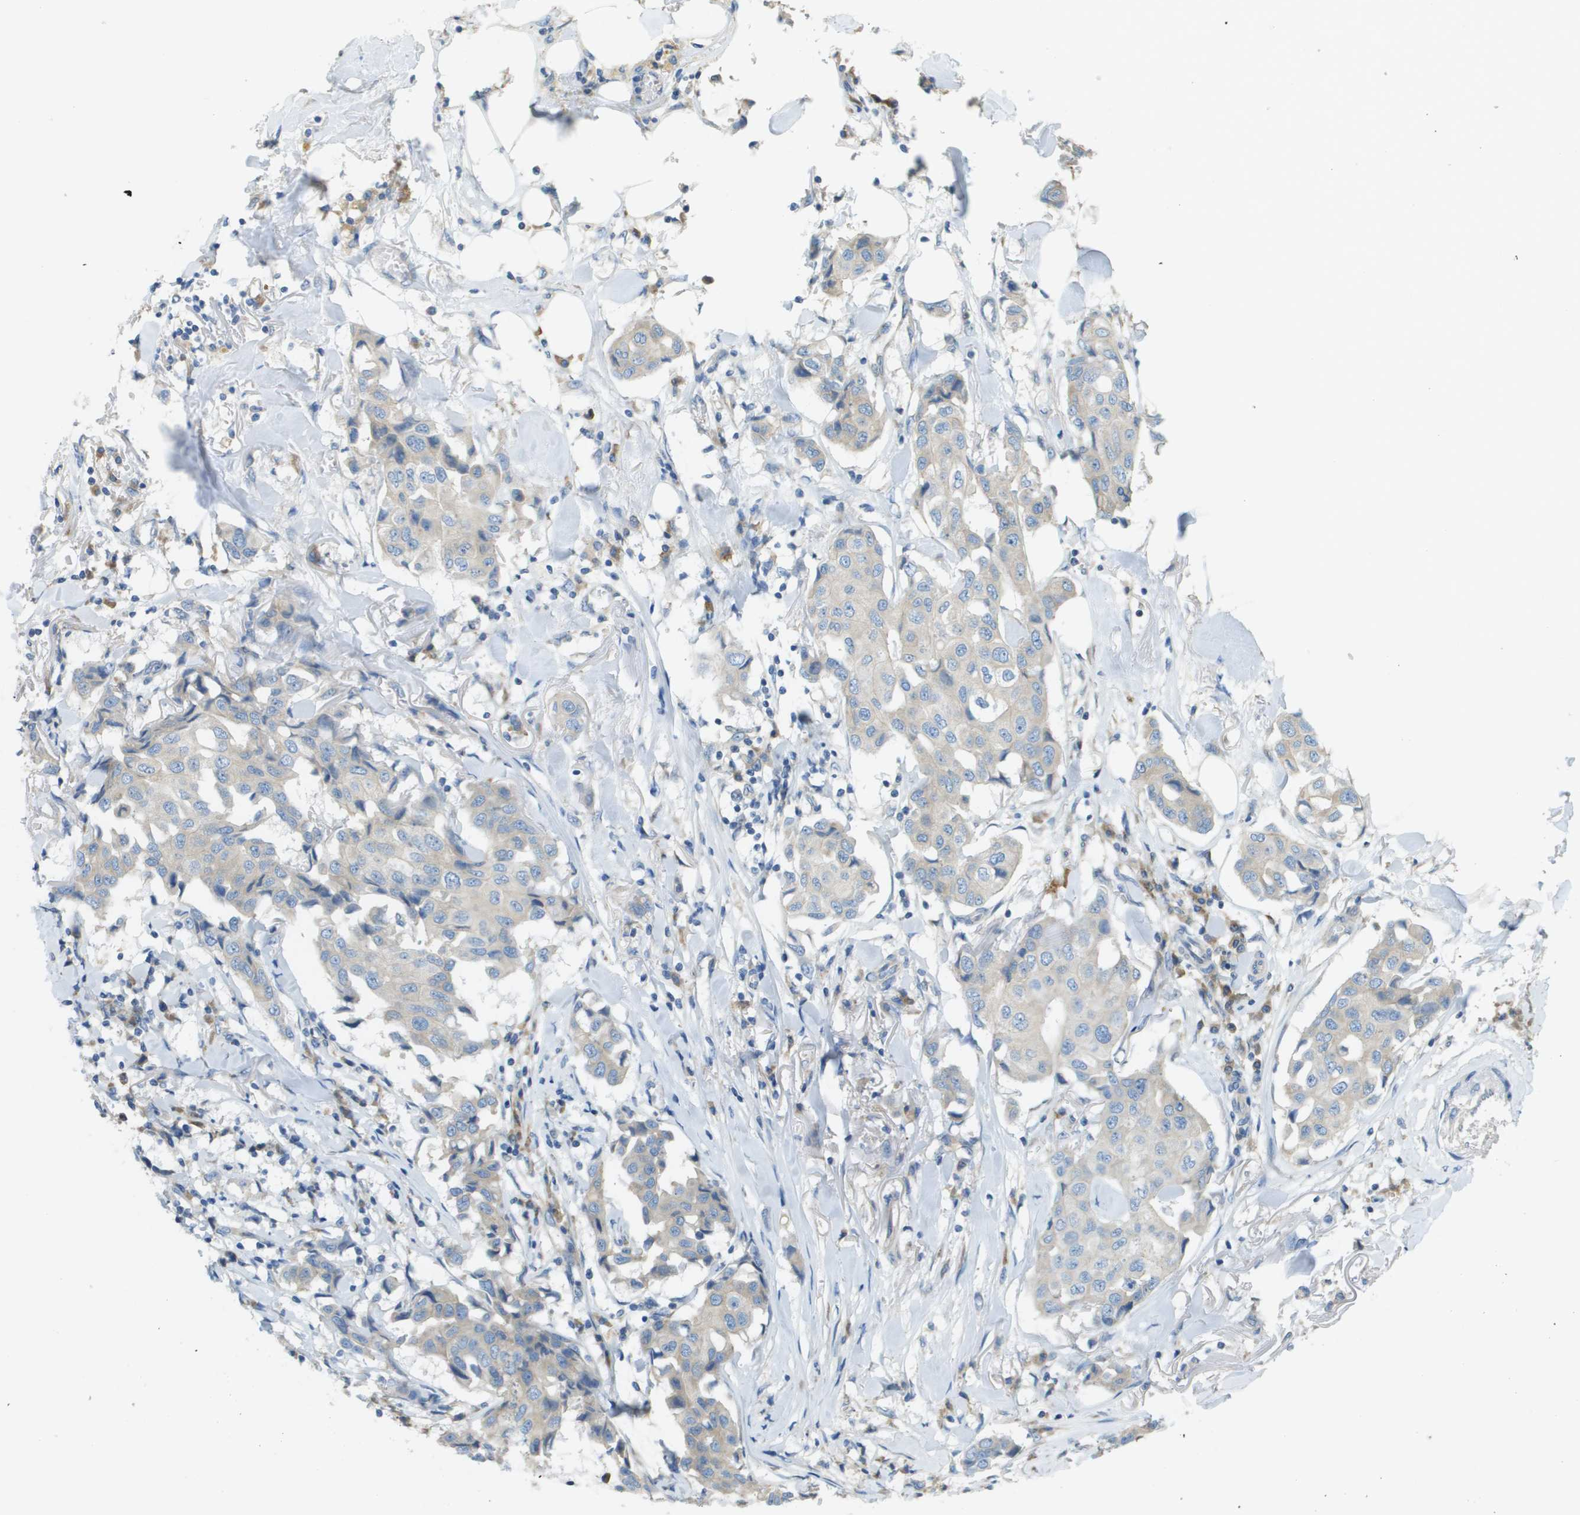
{"staining": {"intensity": "weak", "quantity": "<25%", "location": "cytoplasmic/membranous"}, "tissue": "breast cancer", "cell_type": "Tumor cells", "image_type": "cancer", "snomed": [{"axis": "morphology", "description": "Duct carcinoma"}, {"axis": "topography", "description": "Breast"}], "caption": "There is no significant positivity in tumor cells of invasive ductal carcinoma (breast).", "gene": "DNAJB11", "patient": {"sex": "female", "age": 80}}